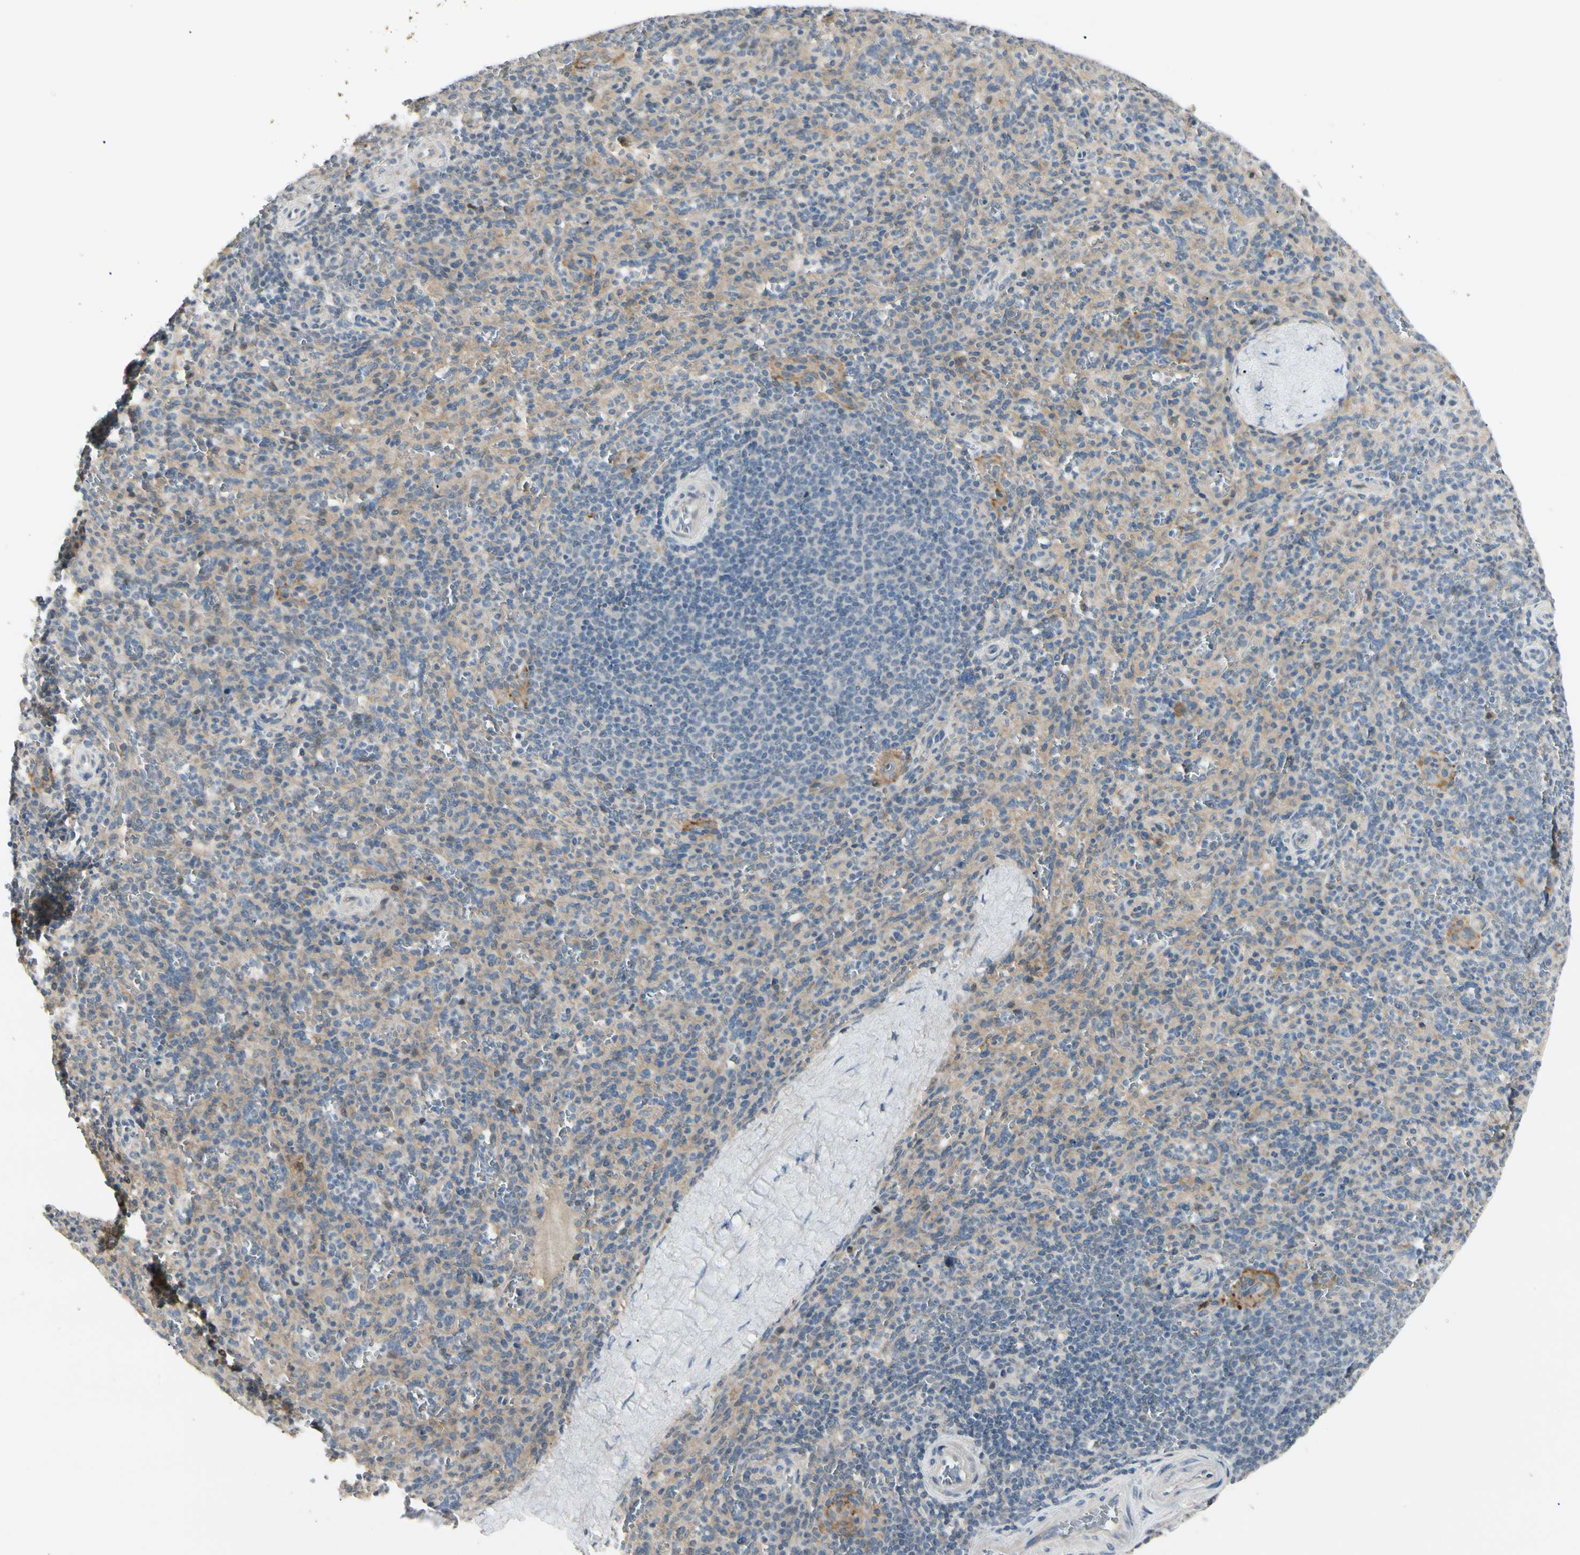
{"staining": {"intensity": "weak", "quantity": ">75%", "location": "cytoplasmic/membranous"}, "tissue": "spleen", "cell_type": "Cells in red pulp", "image_type": "normal", "snomed": [{"axis": "morphology", "description": "Normal tissue, NOS"}, {"axis": "topography", "description": "Spleen"}], "caption": "Immunohistochemical staining of normal spleen reveals weak cytoplasmic/membranous protein positivity in about >75% of cells in red pulp.", "gene": "P3H2", "patient": {"sex": "male", "age": 36}}